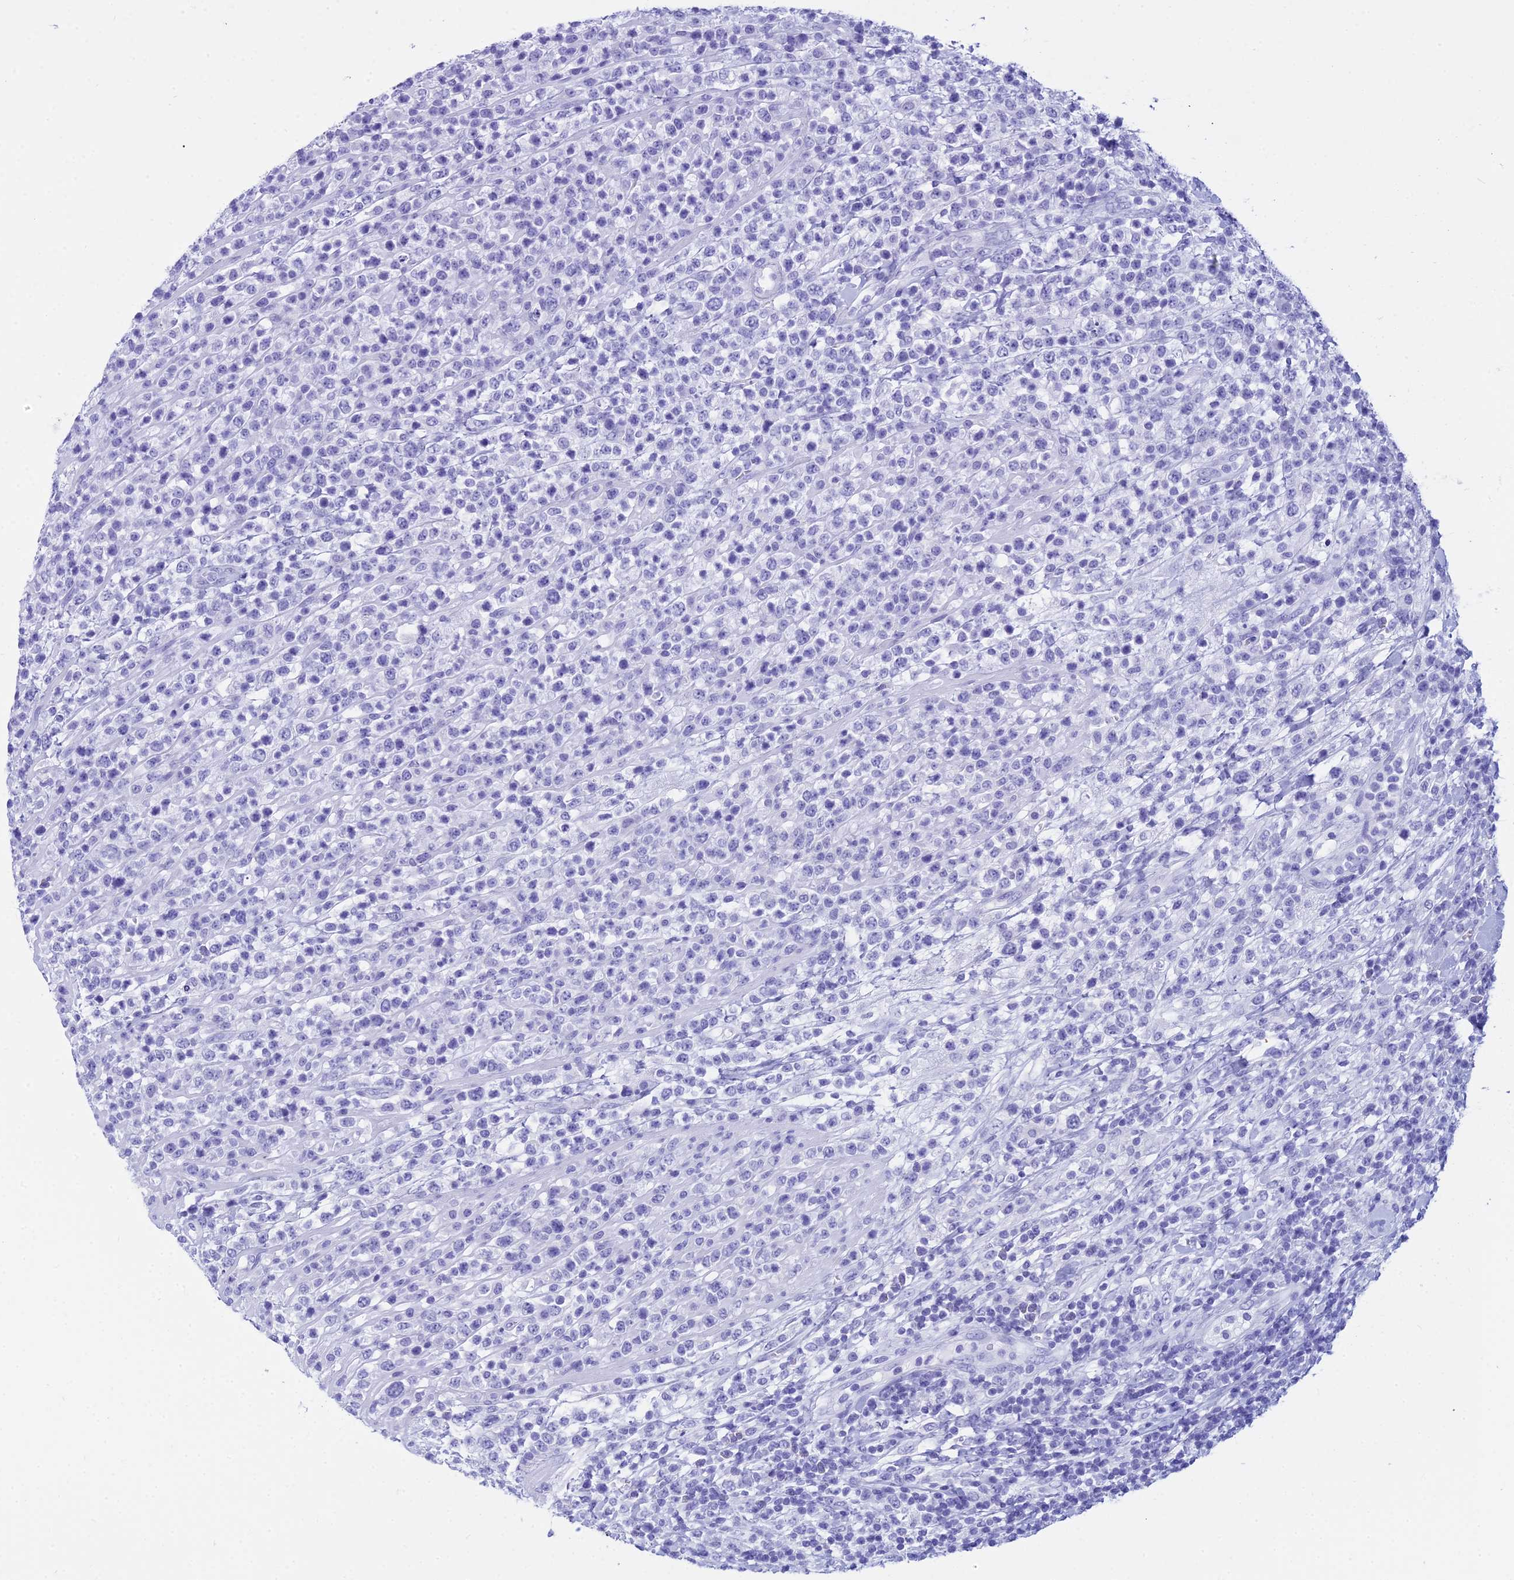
{"staining": {"intensity": "negative", "quantity": "none", "location": "none"}, "tissue": "lymphoma", "cell_type": "Tumor cells", "image_type": "cancer", "snomed": [{"axis": "morphology", "description": "Malignant lymphoma, non-Hodgkin's type, High grade"}, {"axis": "topography", "description": "Colon"}], "caption": "This is an immunohistochemistry (IHC) micrograph of malignant lymphoma, non-Hodgkin's type (high-grade). There is no expression in tumor cells.", "gene": "ZNF442", "patient": {"sex": "female", "age": 53}}